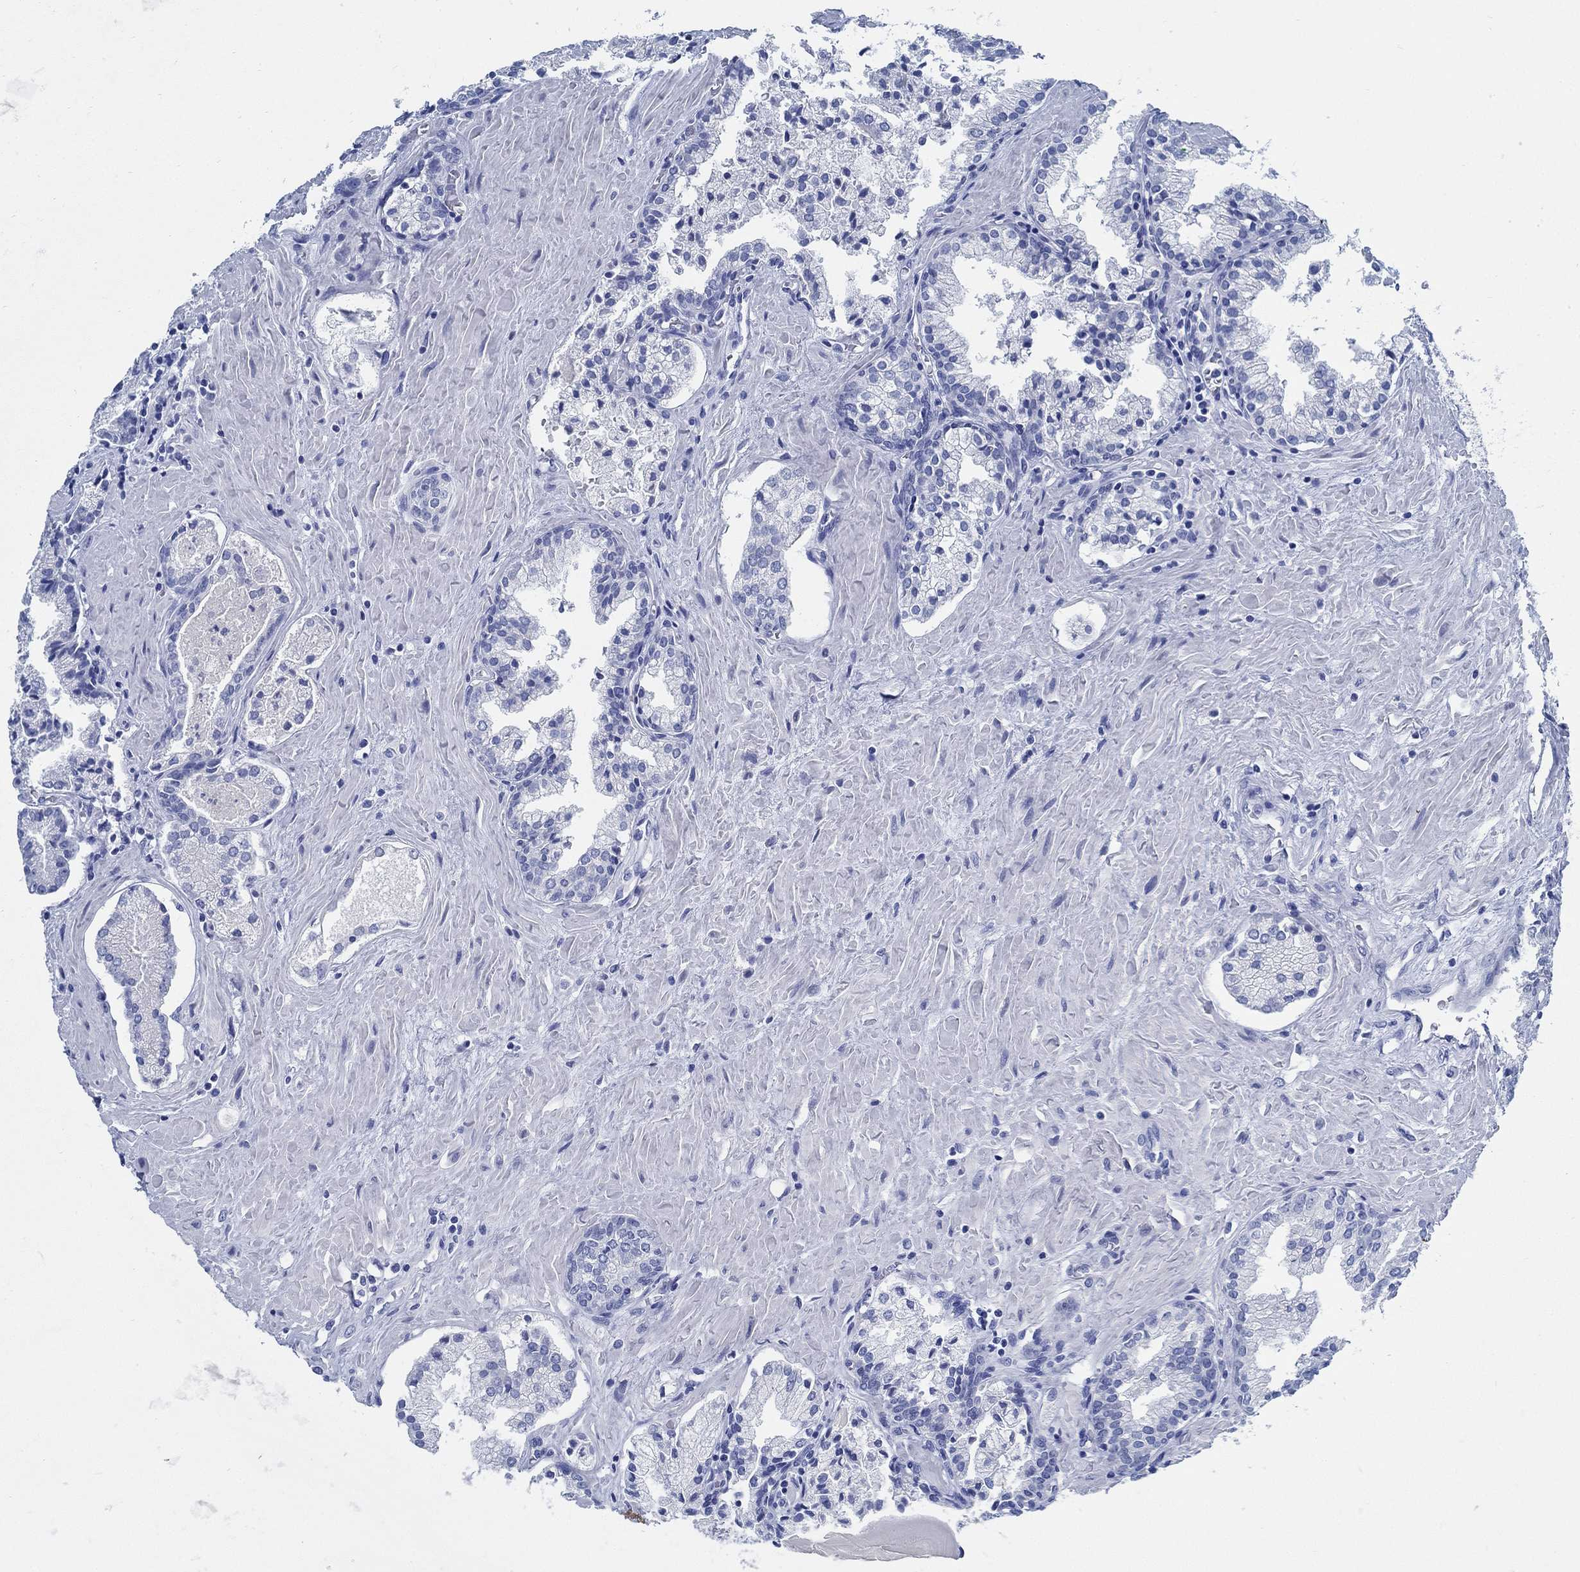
{"staining": {"intensity": "negative", "quantity": "none", "location": "none"}, "tissue": "prostate cancer", "cell_type": "Tumor cells", "image_type": "cancer", "snomed": [{"axis": "morphology", "description": "Adenocarcinoma, NOS"}, {"axis": "topography", "description": "Prostate and seminal vesicle, NOS"}, {"axis": "topography", "description": "Prostate"}], "caption": "Immunohistochemical staining of prostate cancer (adenocarcinoma) demonstrates no significant expression in tumor cells.", "gene": "SLC45A1", "patient": {"sex": "male", "age": 44}}